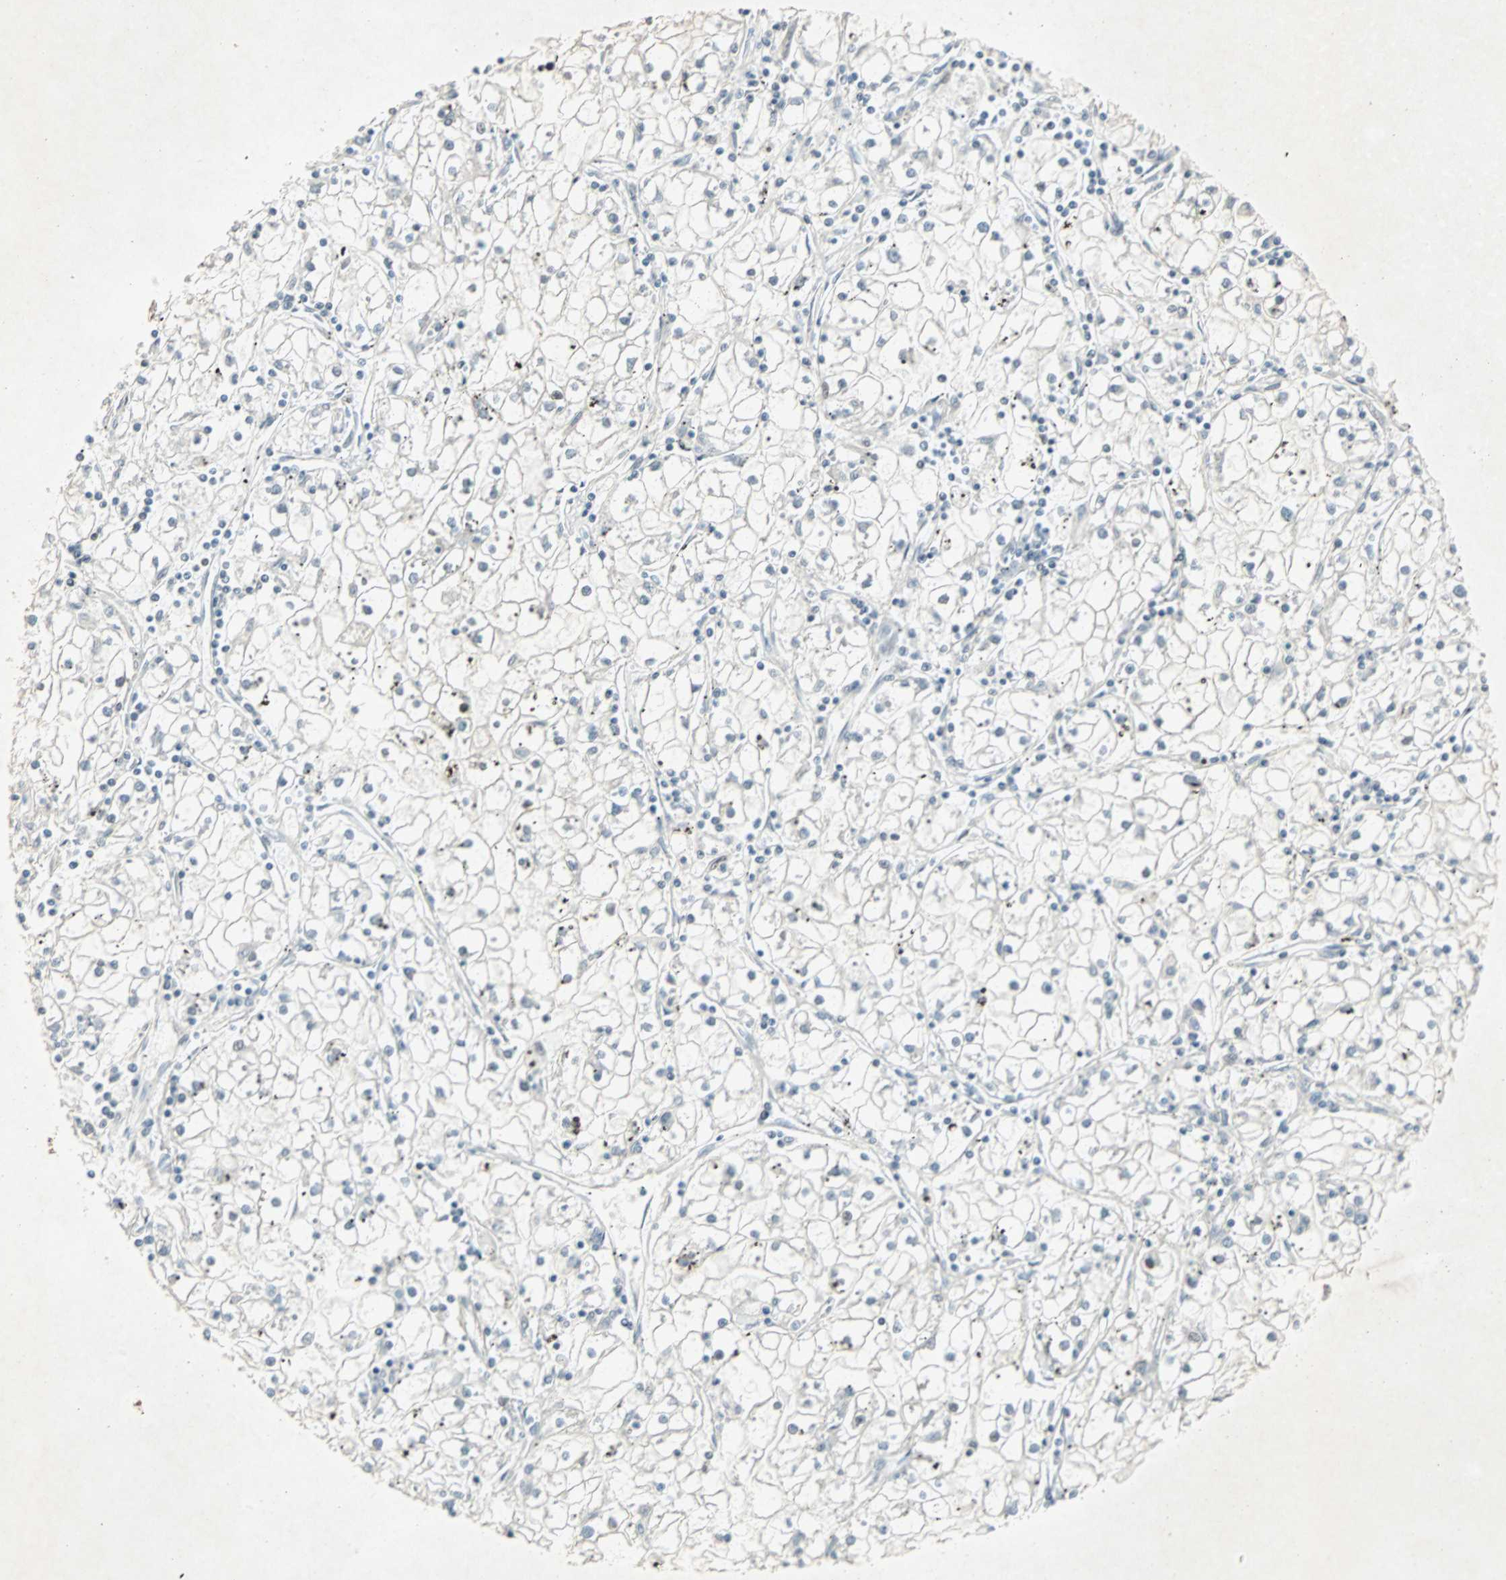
{"staining": {"intensity": "negative", "quantity": "none", "location": "none"}, "tissue": "renal cancer", "cell_type": "Tumor cells", "image_type": "cancer", "snomed": [{"axis": "morphology", "description": "Adenocarcinoma, NOS"}, {"axis": "topography", "description": "Kidney"}], "caption": "There is no significant positivity in tumor cells of adenocarcinoma (renal). (DAB immunohistochemistry (IHC) with hematoxylin counter stain).", "gene": "LANCL3", "patient": {"sex": "male", "age": 56}}